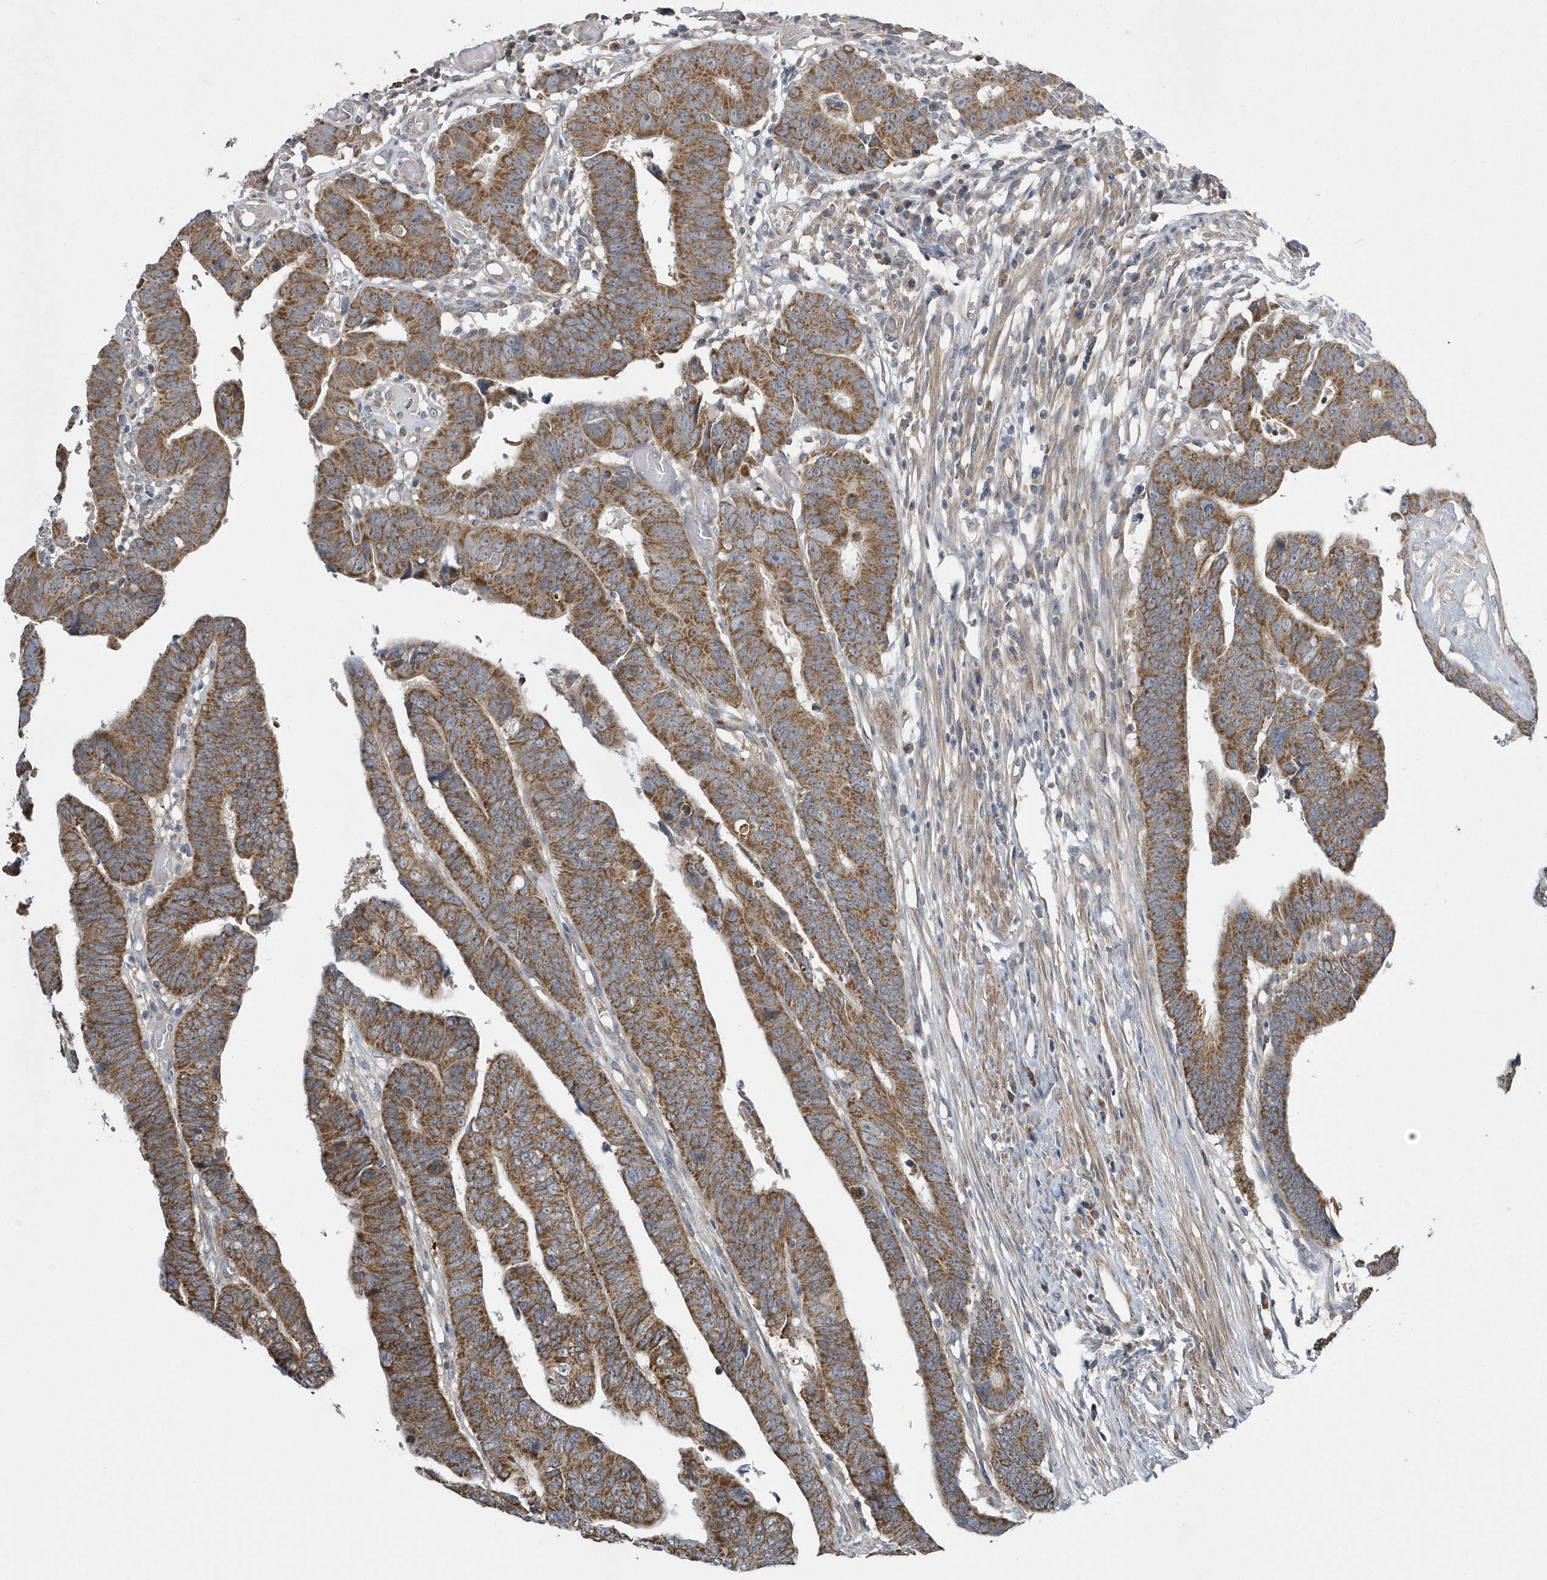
{"staining": {"intensity": "strong", "quantity": ">75%", "location": "cytoplasmic/membranous"}, "tissue": "colorectal cancer", "cell_type": "Tumor cells", "image_type": "cancer", "snomed": [{"axis": "morphology", "description": "Adenocarcinoma, NOS"}, {"axis": "topography", "description": "Rectum"}], "caption": "Tumor cells exhibit strong cytoplasmic/membranous expression in about >75% of cells in colorectal adenocarcinoma.", "gene": "SLX9", "patient": {"sex": "female", "age": 65}}